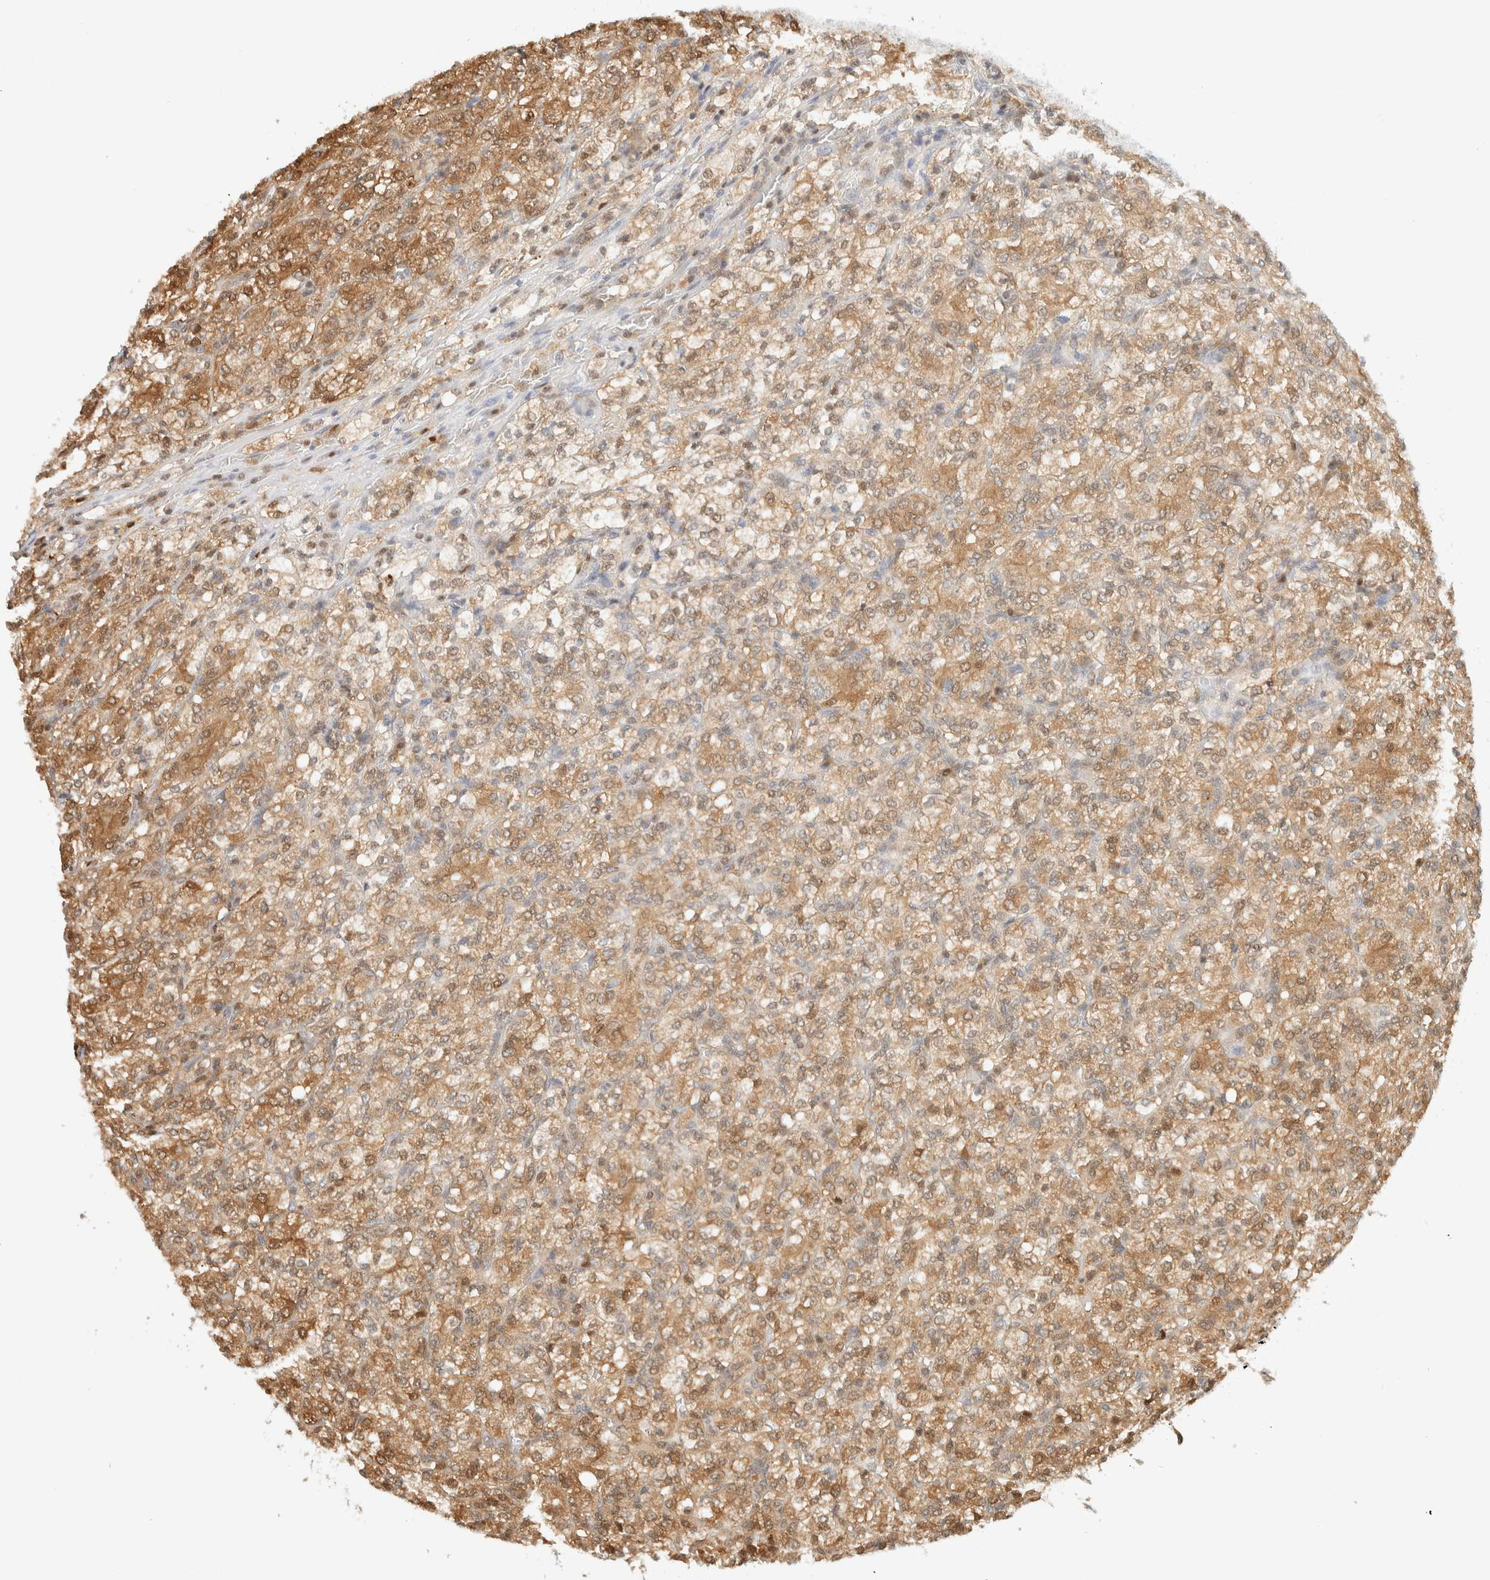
{"staining": {"intensity": "moderate", "quantity": ">75%", "location": "cytoplasmic/membranous"}, "tissue": "renal cancer", "cell_type": "Tumor cells", "image_type": "cancer", "snomed": [{"axis": "morphology", "description": "Adenocarcinoma, NOS"}, {"axis": "topography", "description": "Kidney"}], "caption": "This micrograph shows immunohistochemistry staining of human adenocarcinoma (renal), with medium moderate cytoplasmic/membranous positivity in about >75% of tumor cells.", "gene": "ZBTB37", "patient": {"sex": "male", "age": 77}}